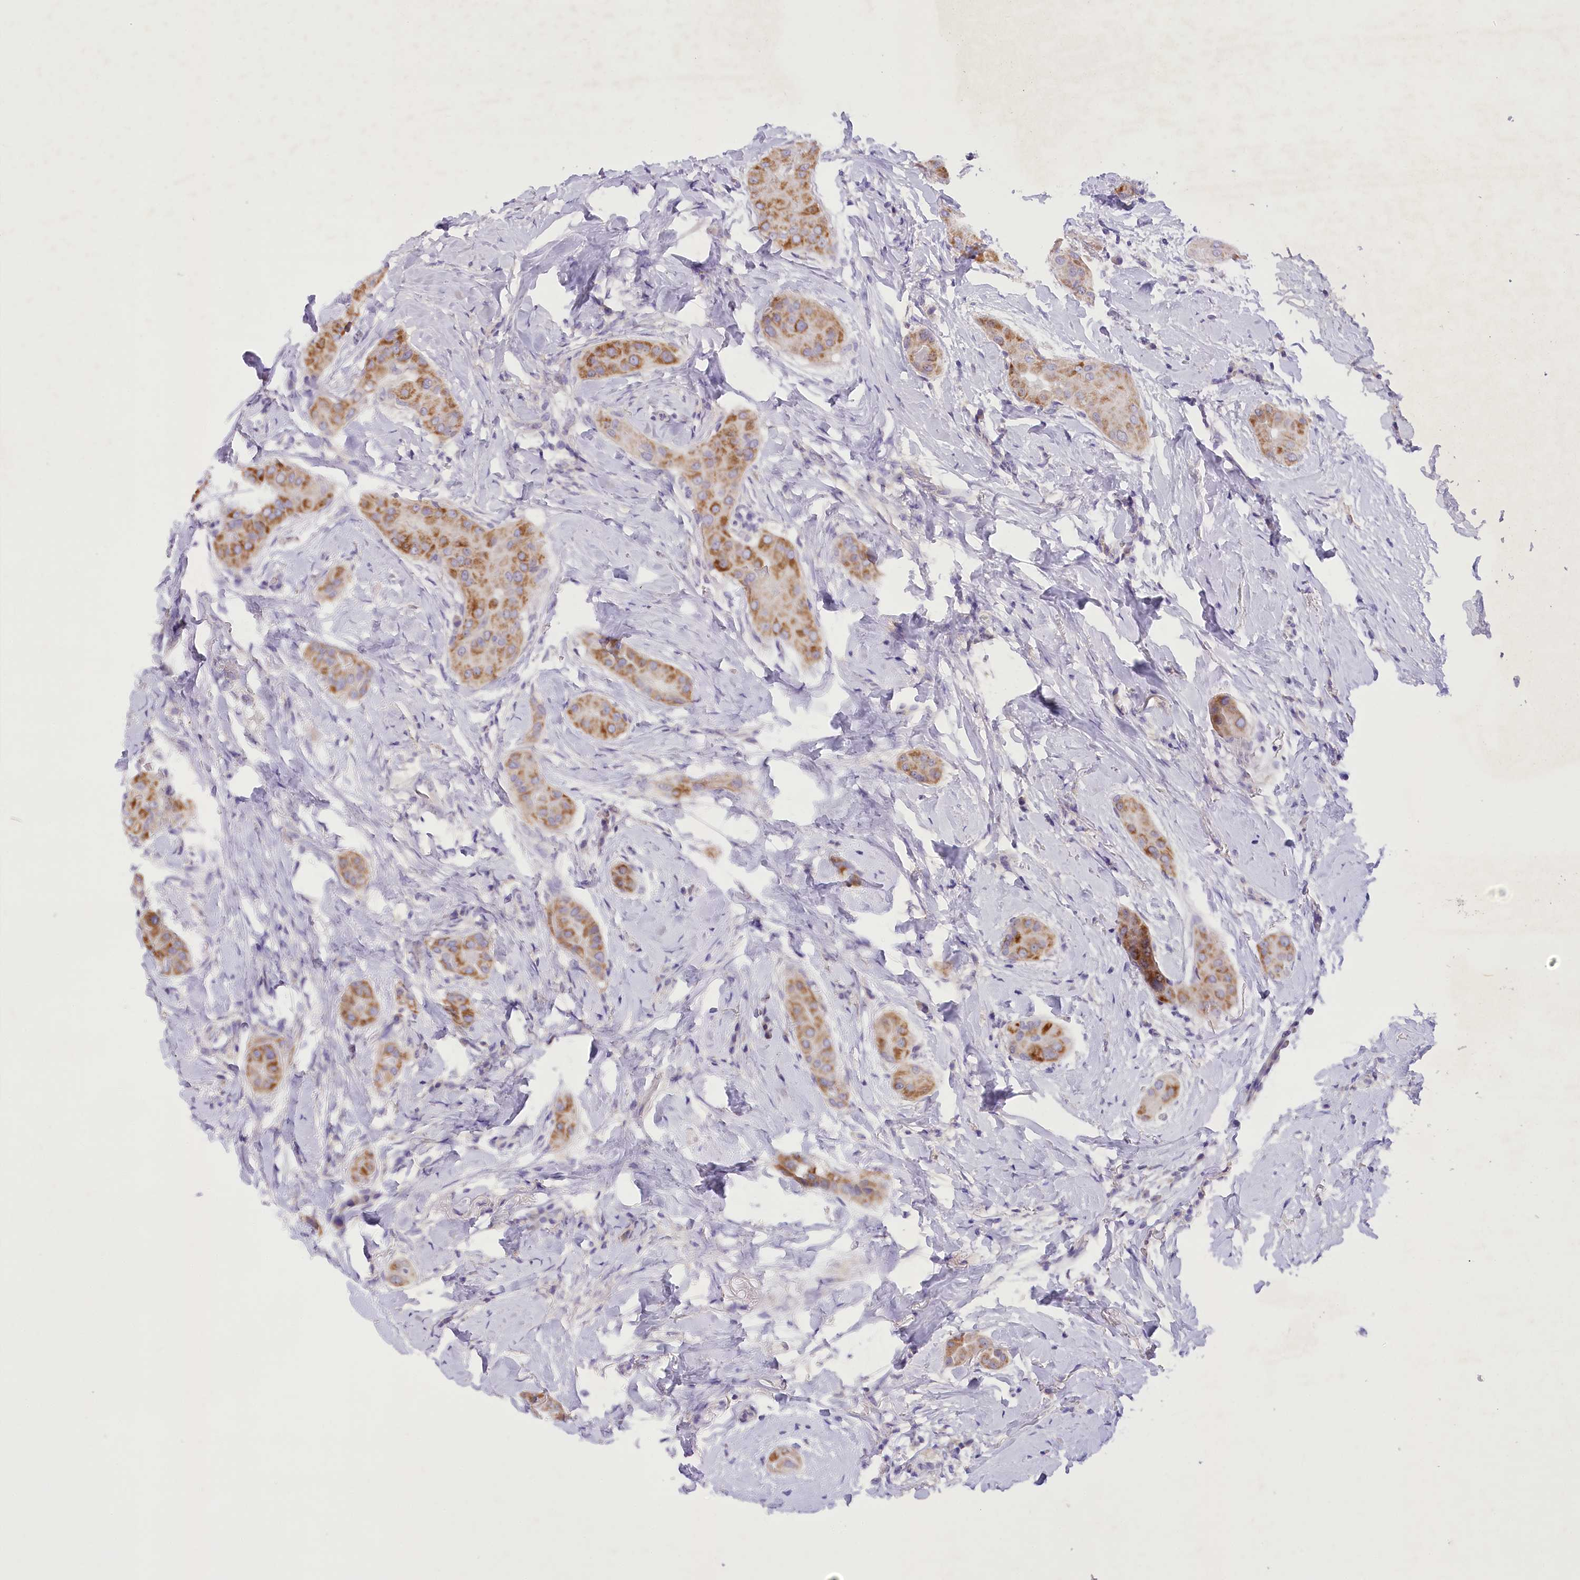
{"staining": {"intensity": "moderate", "quantity": ">75%", "location": "cytoplasmic/membranous"}, "tissue": "thyroid cancer", "cell_type": "Tumor cells", "image_type": "cancer", "snomed": [{"axis": "morphology", "description": "Papillary adenocarcinoma, NOS"}, {"axis": "topography", "description": "Thyroid gland"}], "caption": "Brown immunohistochemical staining in thyroid cancer displays moderate cytoplasmic/membranous expression in about >75% of tumor cells. The protein of interest is shown in brown color, while the nuclei are stained blue.", "gene": "DCUN1D1", "patient": {"sex": "male", "age": 33}}